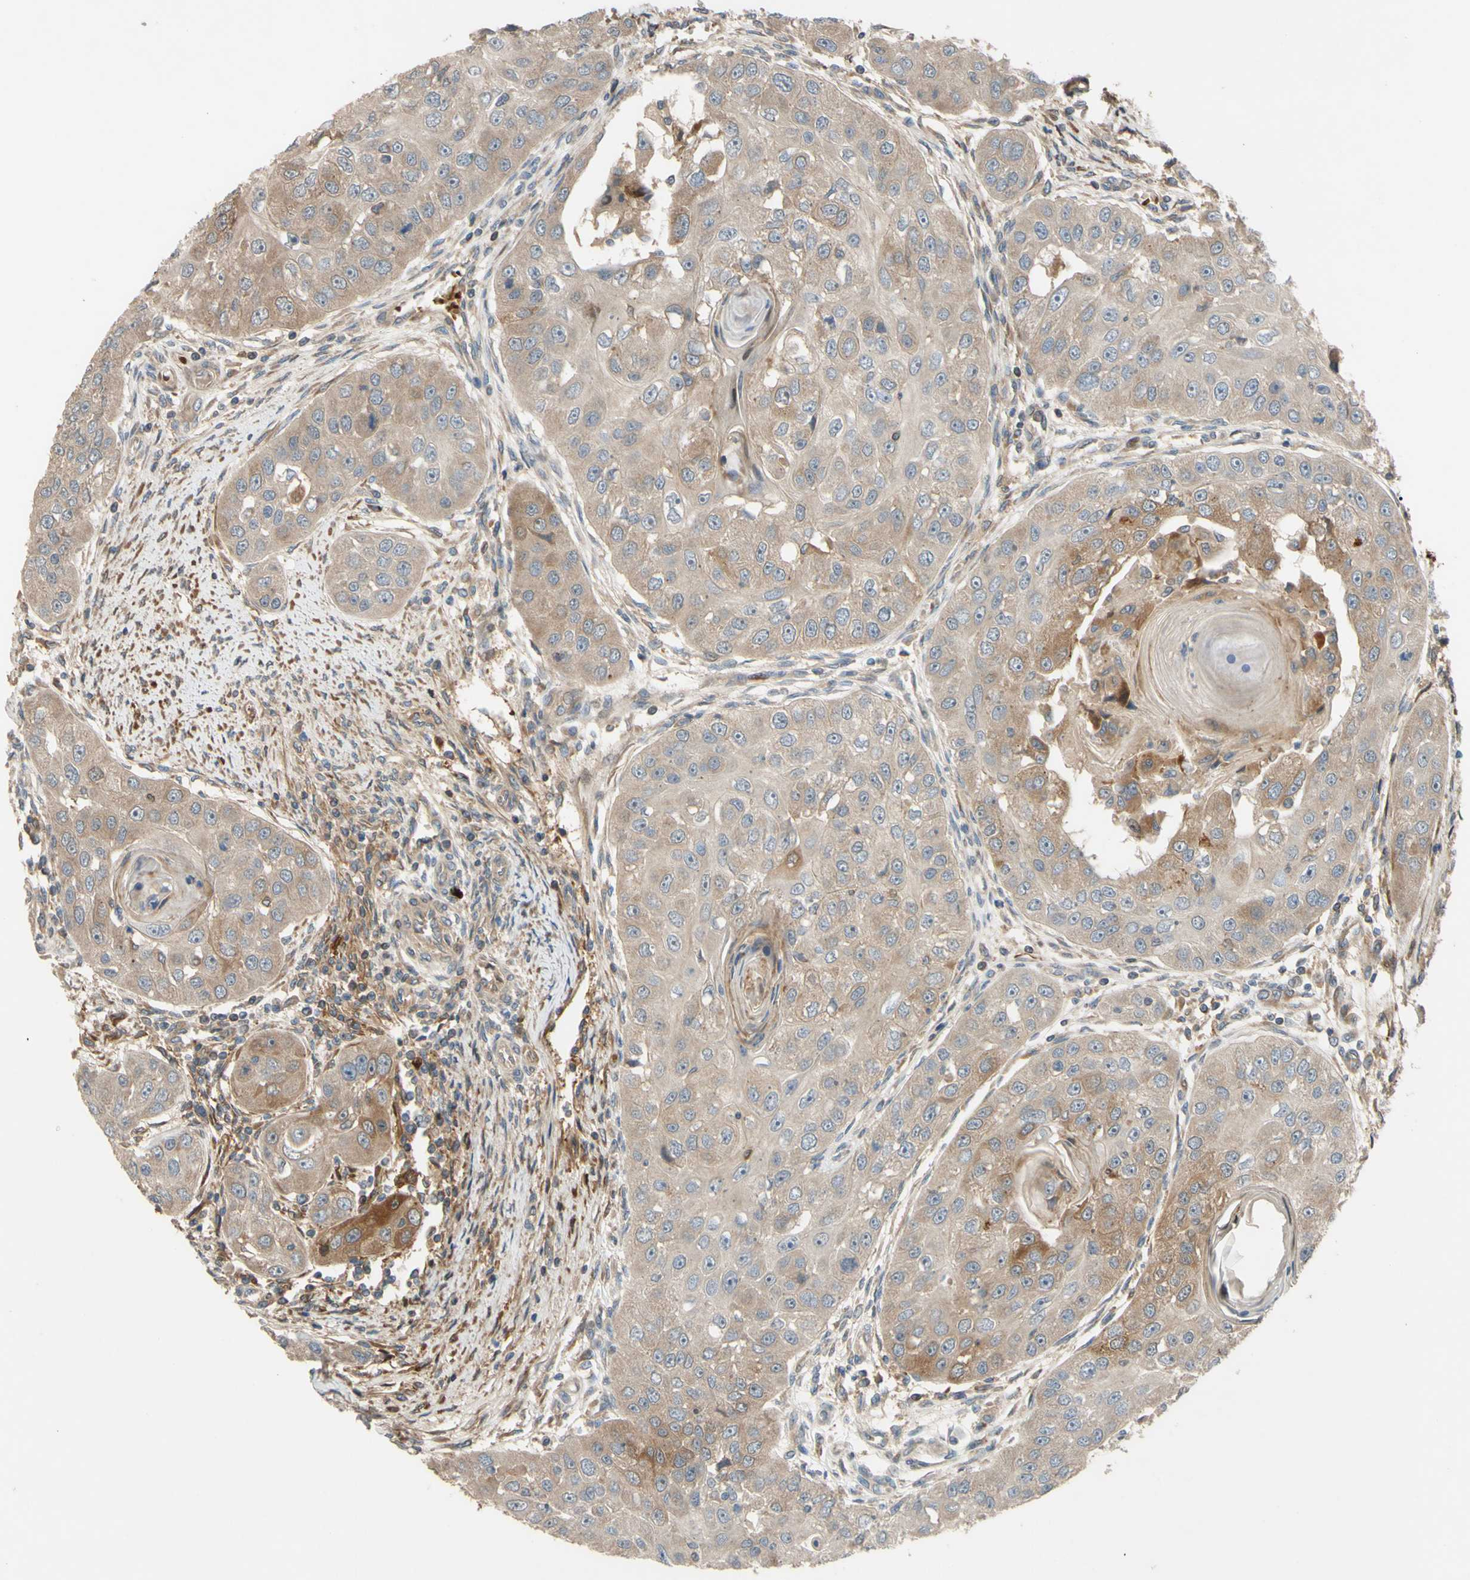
{"staining": {"intensity": "weak", "quantity": ">75%", "location": "cytoplasmic/membranous"}, "tissue": "head and neck cancer", "cell_type": "Tumor cells", "image_type": "cancer", "snomed": [{"axis": "morphology", "description": "Normal tissue, NOS"}, {"axis": "morphology", "description": "Squamous cell carcinoma, NOS"}, {"axis": "topography", "description": "Skeletal muscle"}, {"axis": "topography", "description": "Head-Neck"}], "caption": "A photomicrograph of human head and neck squamous cell carcinoma stained for a protein shows weak cytoplasmic/membranous brown staining in tumor cells. (DAB IHC with brightfield microscopy, high magnification).", "gene": "SPTLC1", "patient": {"sex": "male", "age": 51}}